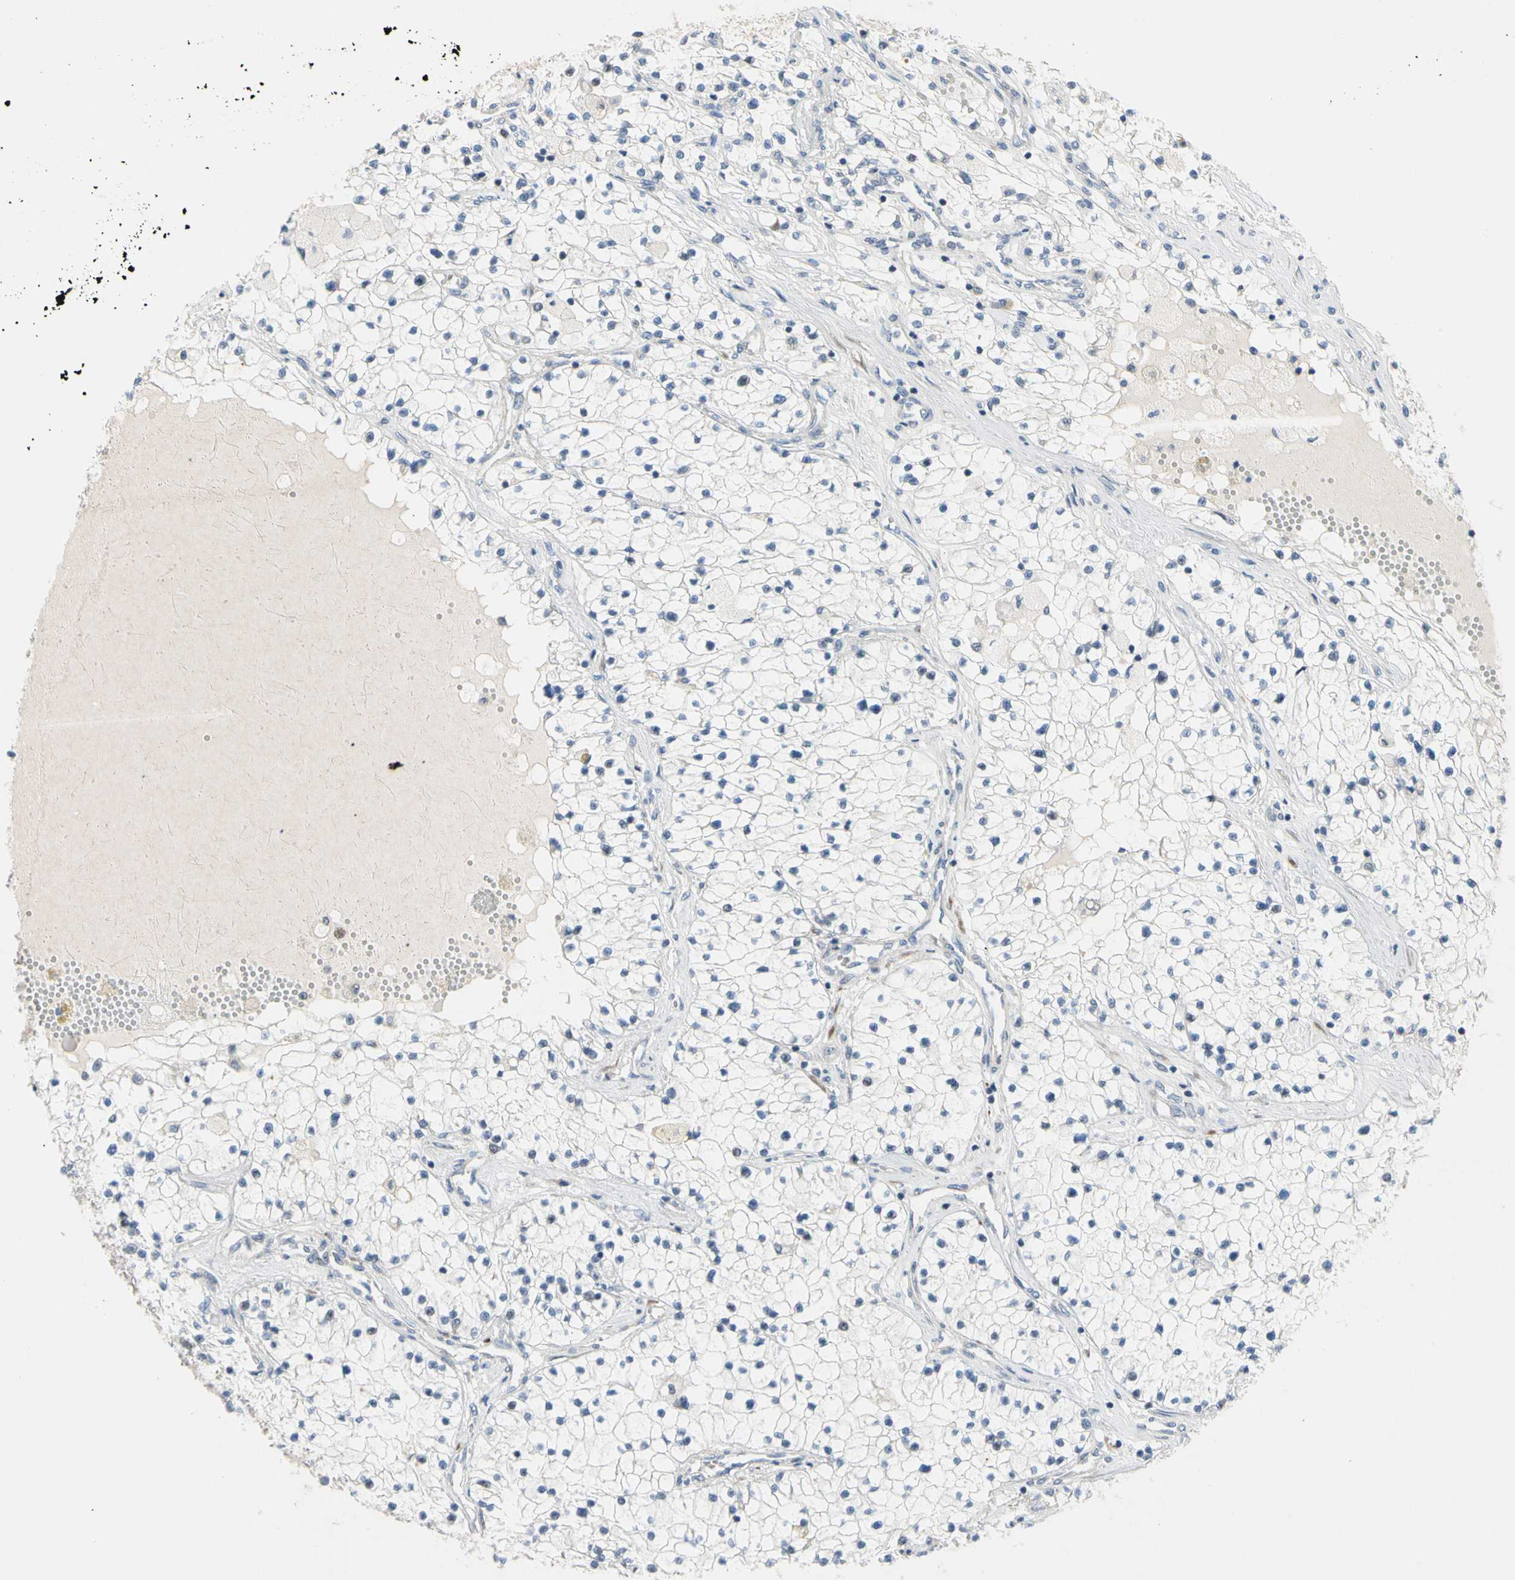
{"staining": {"intensity": "negative", "quantity": "none", "location": "none"}, "tissue": "renal cancer", "cell_type": "Tumor cells", "image_type": "cancer", "snomed": [{"axis": "morphology", "description": "Adenocarcinoma, NOS"}, {"axis": "topography", "description": "Kidney"}], "caption": "DAB (3,3'-diaminobenzidine) immunohistochemical staining of renal cancer (adenocarcinoma) displays no significant positivity in tumor cells.", "gene": "MARK1", "patient": {"sex": "male", "age": 68}}